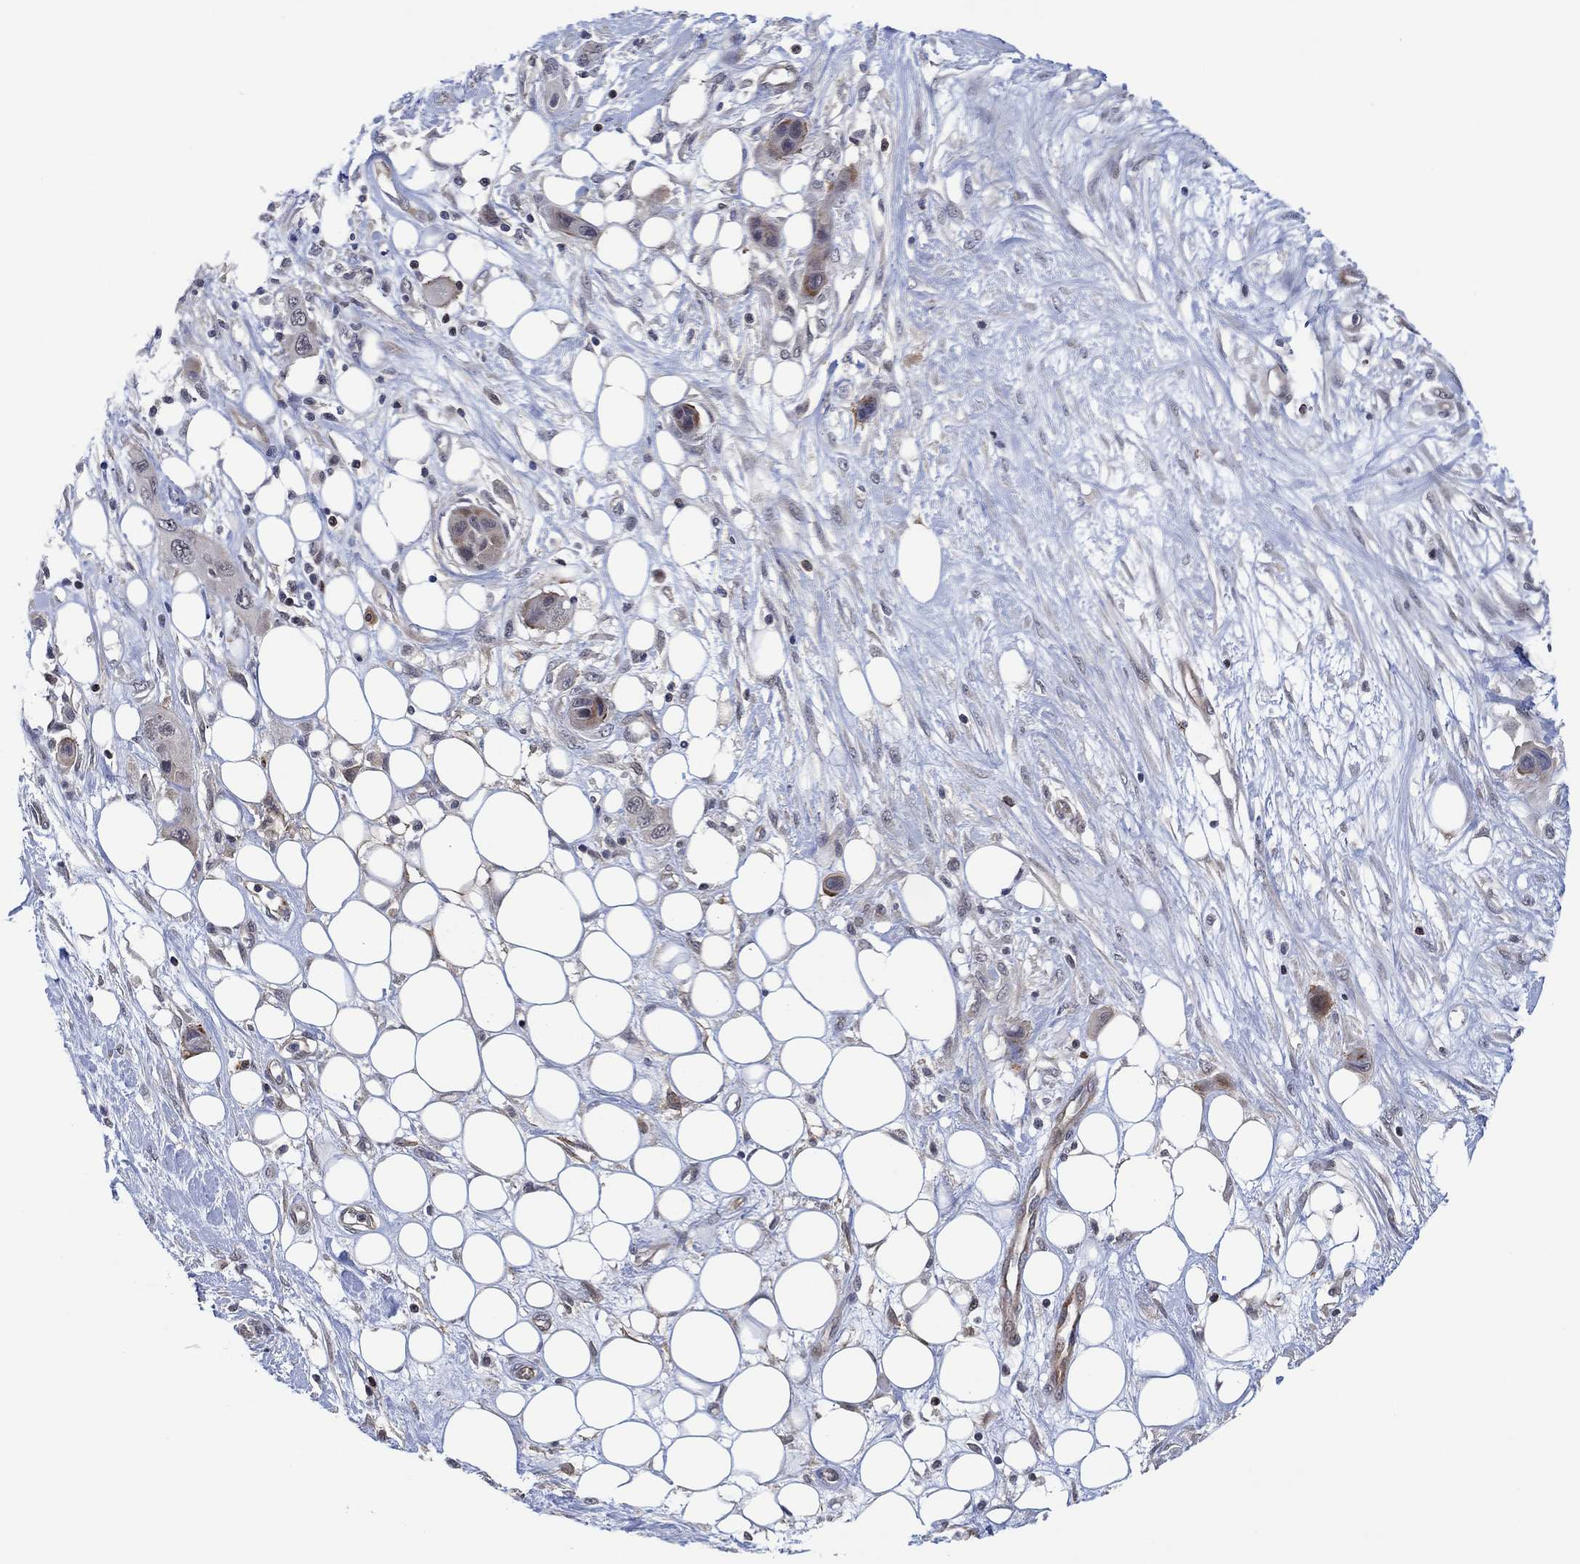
{"staining": {"intensity": "negative", "quantity": "none", "location": "none"}, "tissue": "skin cancer", "cell_type": "Tumor cells", "image_type": "cancer", "snomed": [{"axis": "morphology", "description": "Squamous cell carcinoma, NOS"}, {"axis": "topography", "description": "Skin"}], "caption": "IHC micrograph of skin squamous cell carcinoma stained for a protein (brown), which demonstrates no positivity in tumor cells. Brightfield microscopy of immunohistochemistry (IHC) stained with DAB (3,3'-diaminobenzidine) (brown) and hematoxylin (blue), captured at high magnification.", "gene": "DPP4", "patient": {"sex": "male", "age": 79}}